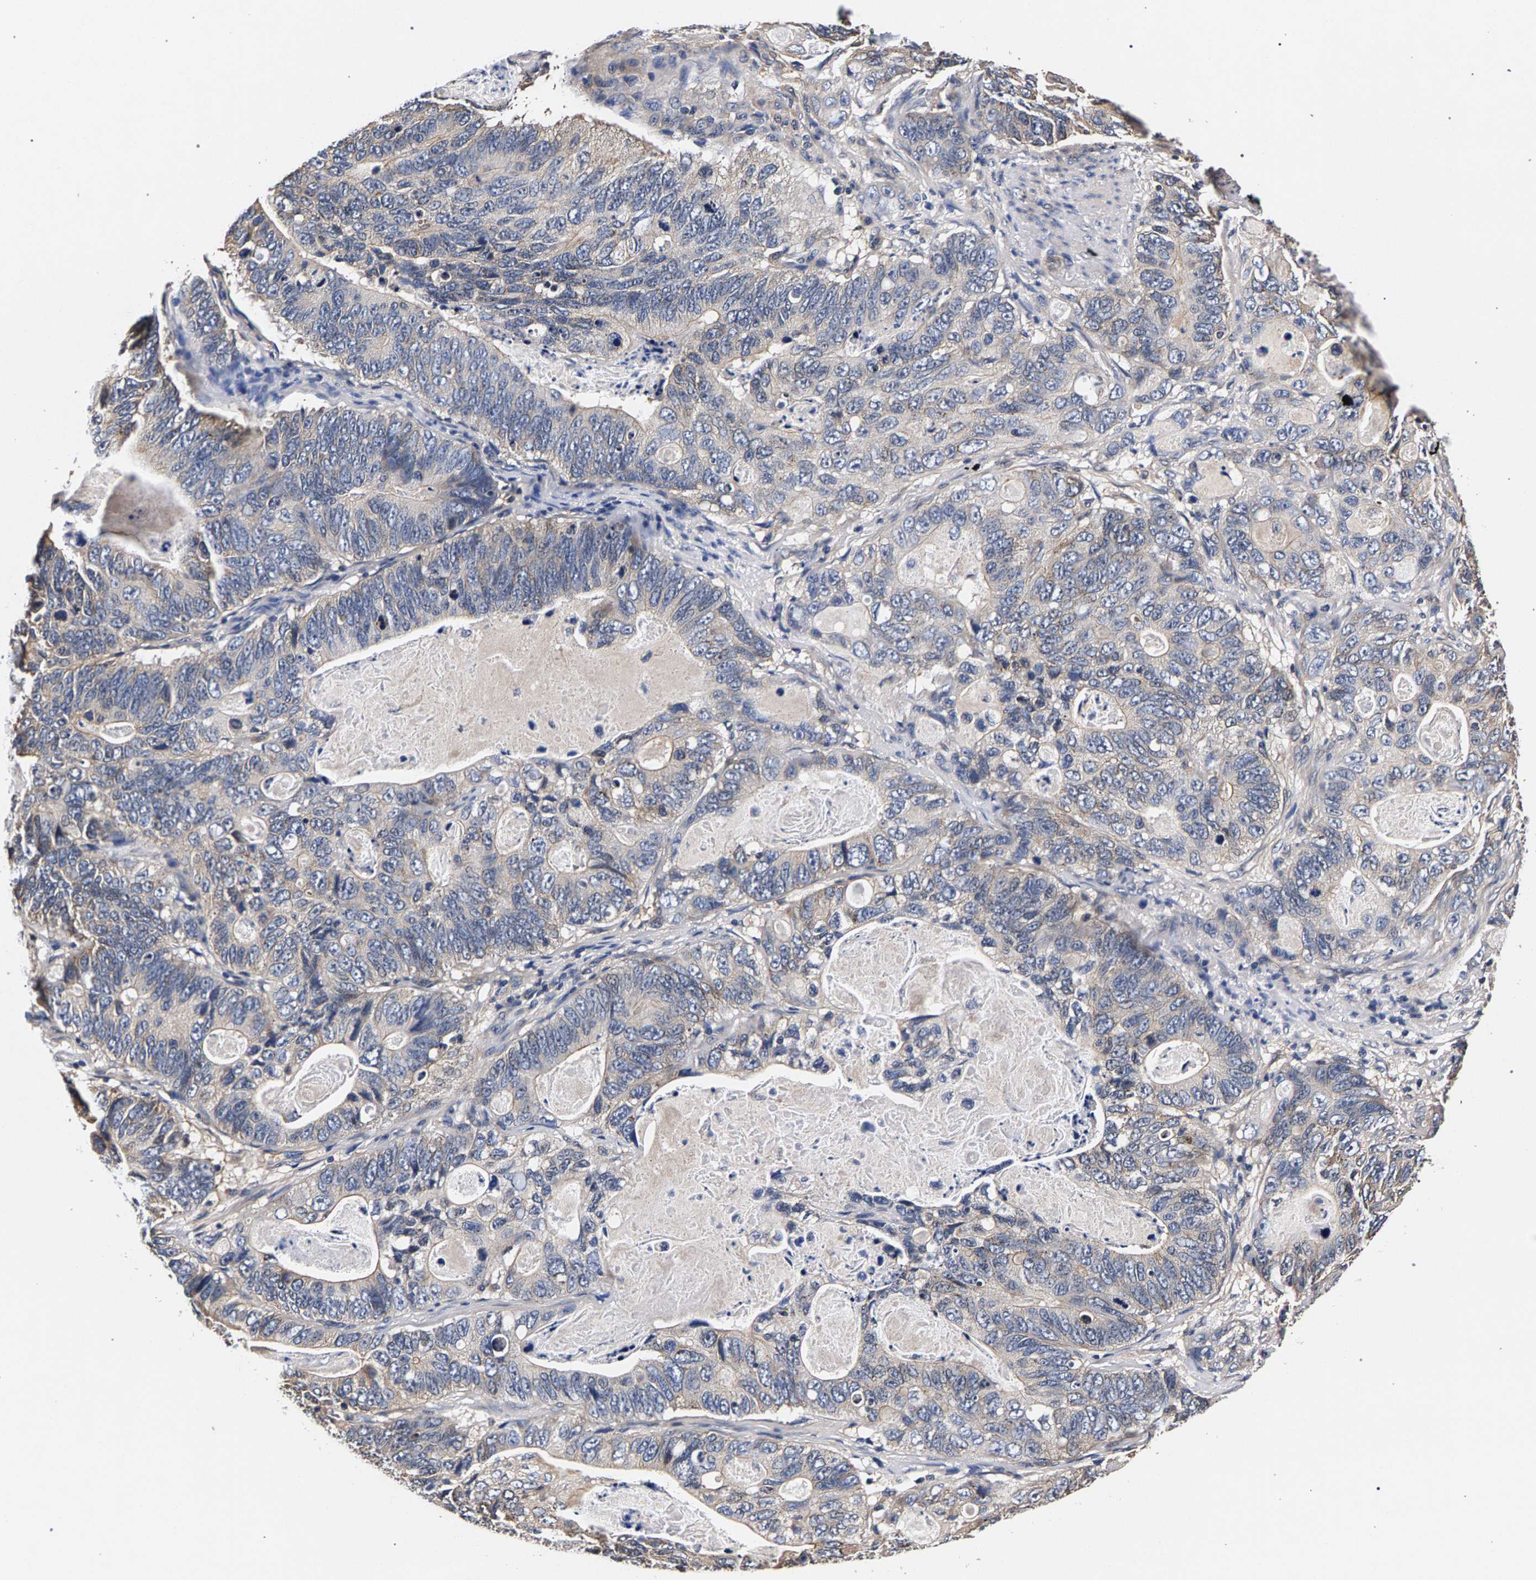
{"staining": {"intensity": "weak", "quantity": "<25%", "location": "cytoplasmic/membranous"}, "tissue": "stomach cancer", "cell_type": "Tumor cells", "image_type": "cancer", "snomed": [{"axis": "morphology", "description": "Normal tissue, NOS"}, {"axis": "morphology", "description": "Adenocarcinoma, NOS"}, {"axis": "topography", "description": "Stomach"}], "caption": "Immunohistochemical staining of stomach cancer reveals no significant staining in tumor cells.", "gene": "MARCHF7", "patient": {"sex": "female", "age": 89}}